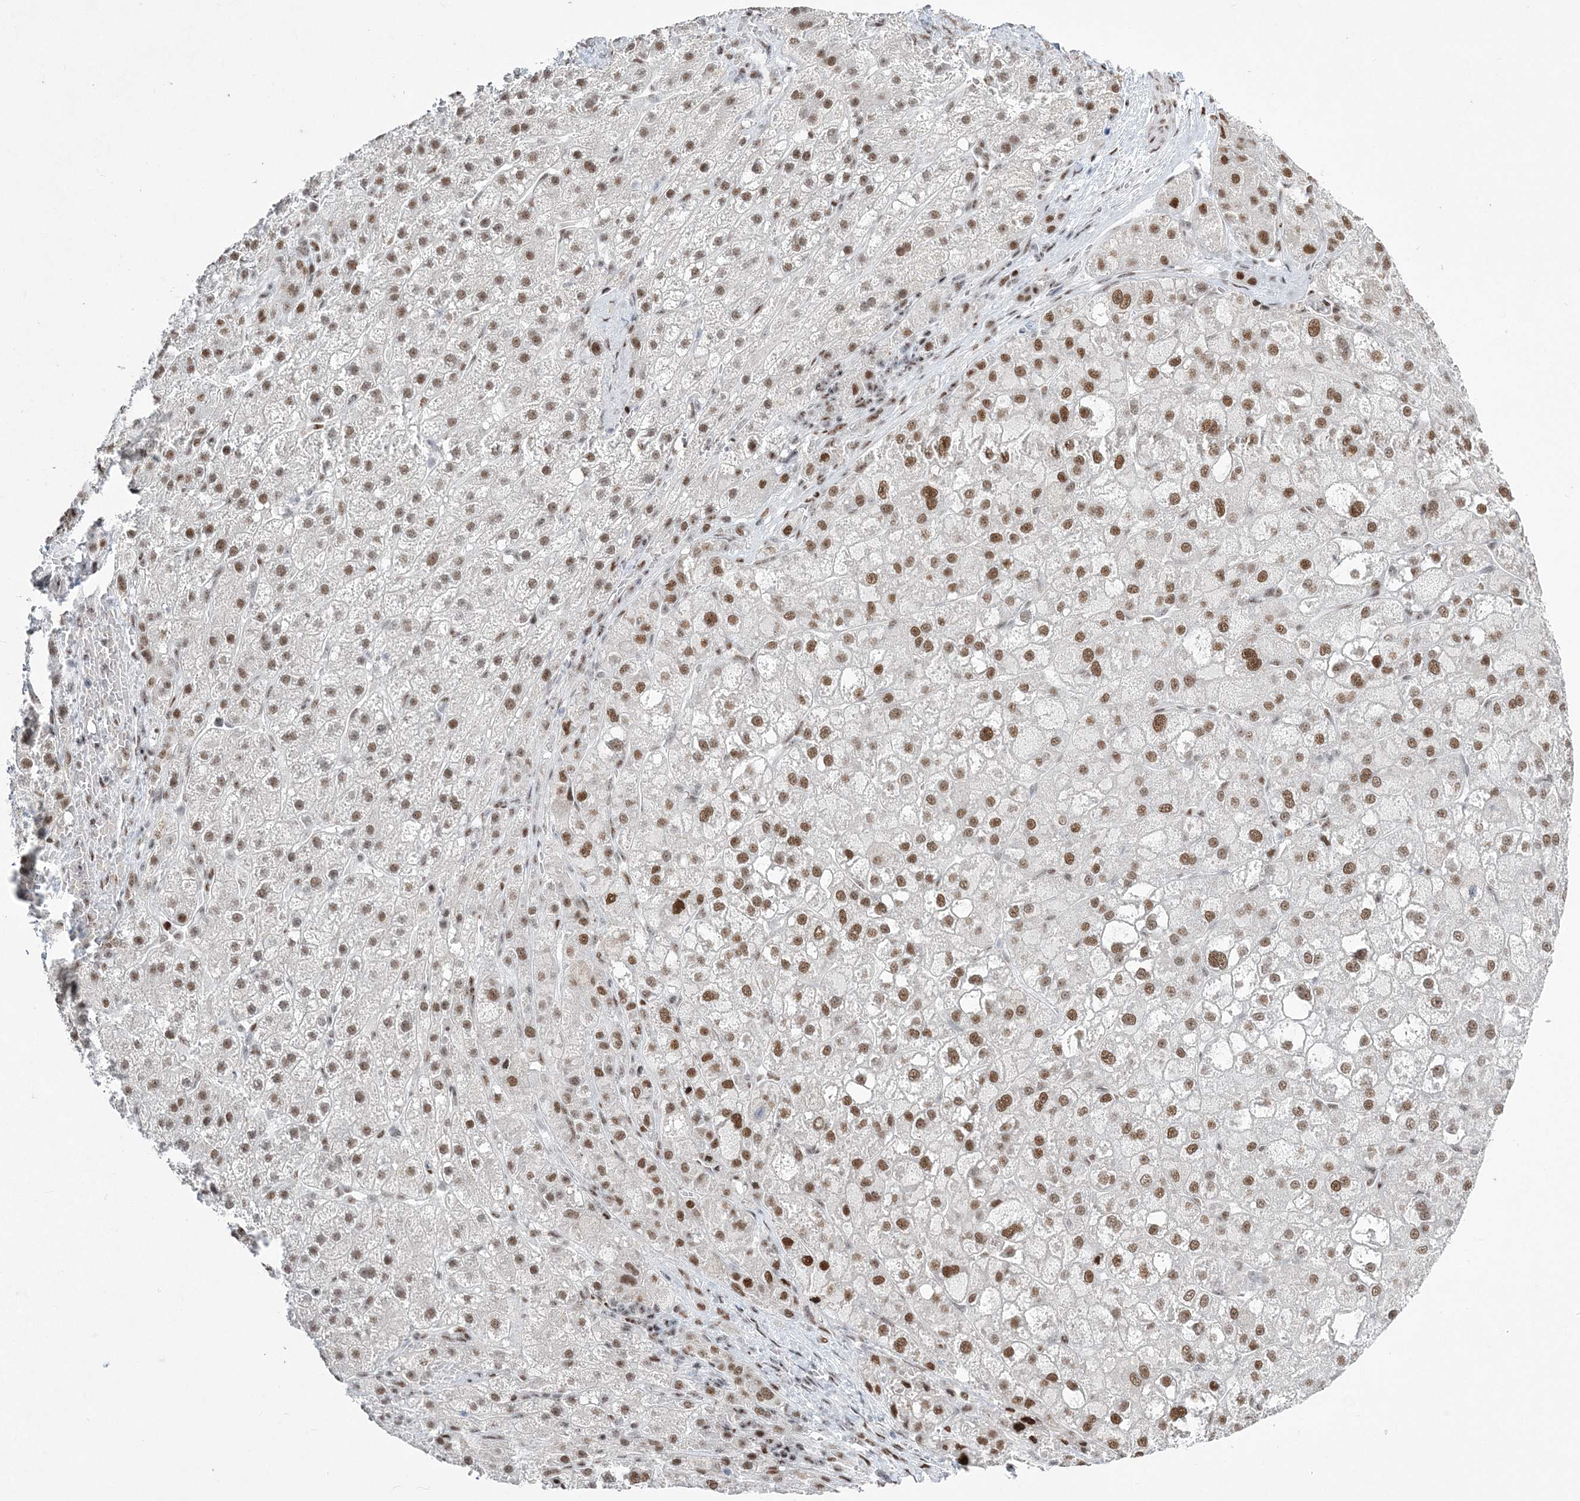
{"staining": {"intensity": "moderate", "quantity": ">75%", "location": "nuclear"}, "tissue": "liver cancer", "cell_type": "Tumor cells", "image_type": "cancer", "snomed": [{"axis": "morphology", "description": "Carcinoma, Hepatocellular, NOS"}, {"axis": "topography", "description": "Liver"}], "caption": "There is medium levels of moderate nuclear expression in tumor cells of hepatocellular carcinoma (liver), as demonstrated by immunohistochemical staining (brown color).", "gene": "ZBTB7A", "patient": {"sex": "male", "age": 57}}